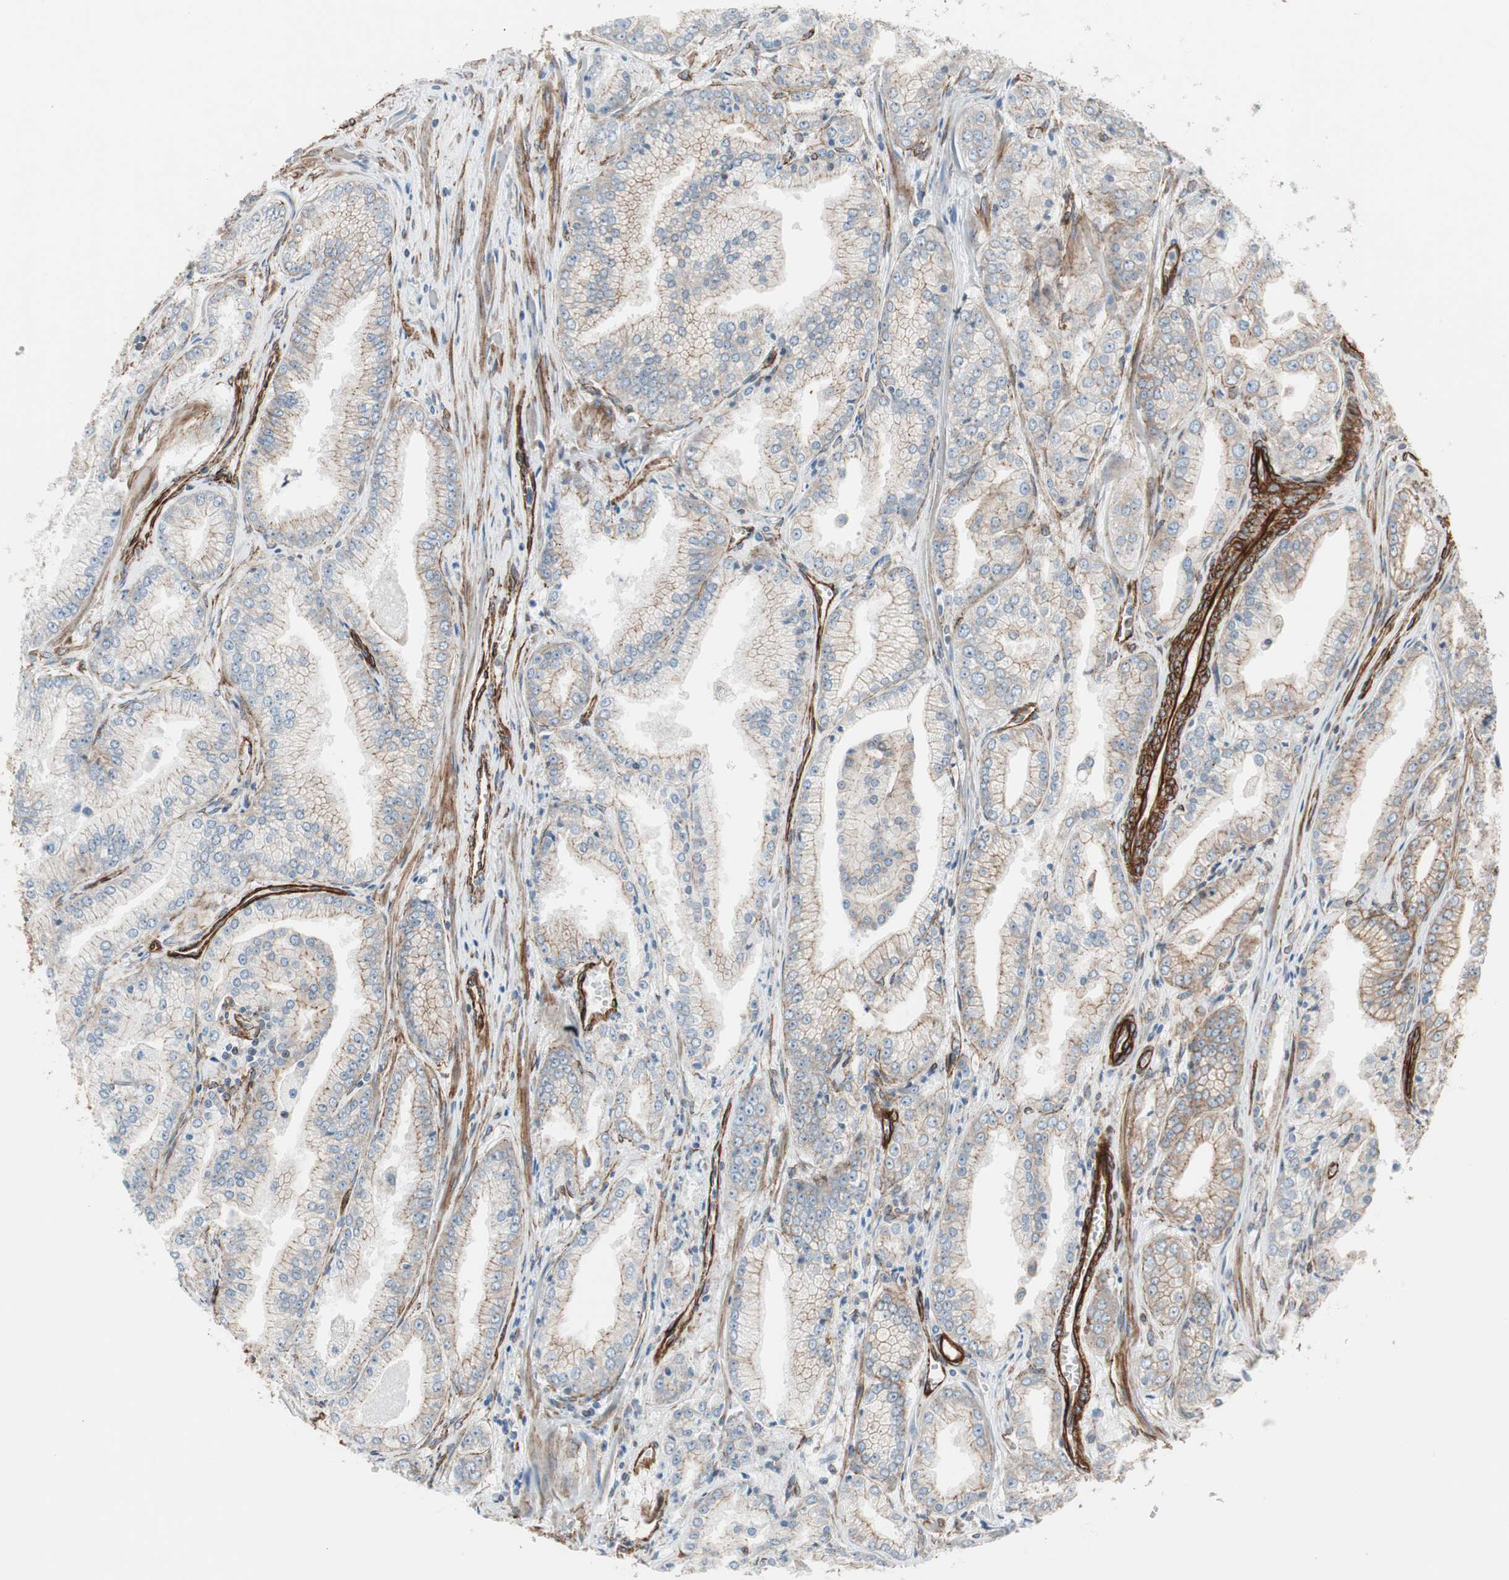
{"staining": {"intensity": "moderate", "quantity": "<25%", "location": "cytoplasmic/membranous"}, "tissue": "prostate cancer", "cell_type": "Tumor cells", "image_type": "cancer", "snomed": [{"axis": "morphology", "description": "Adenocarcinoma, High grade"}, {"axis": "topography", "description": "Prostate"}], "caption": "Prostate cancer (adenocarcinoma (high-grade)) stained with DAB (3,3'-diaminobenzidine) immunohistochemistry demonstrates low levels of moderate cytoplasmic/membranous positivity in about <25% of tumor cells.", "gene": "TCTA", "patient": {"sex": "male", "age": 61}}